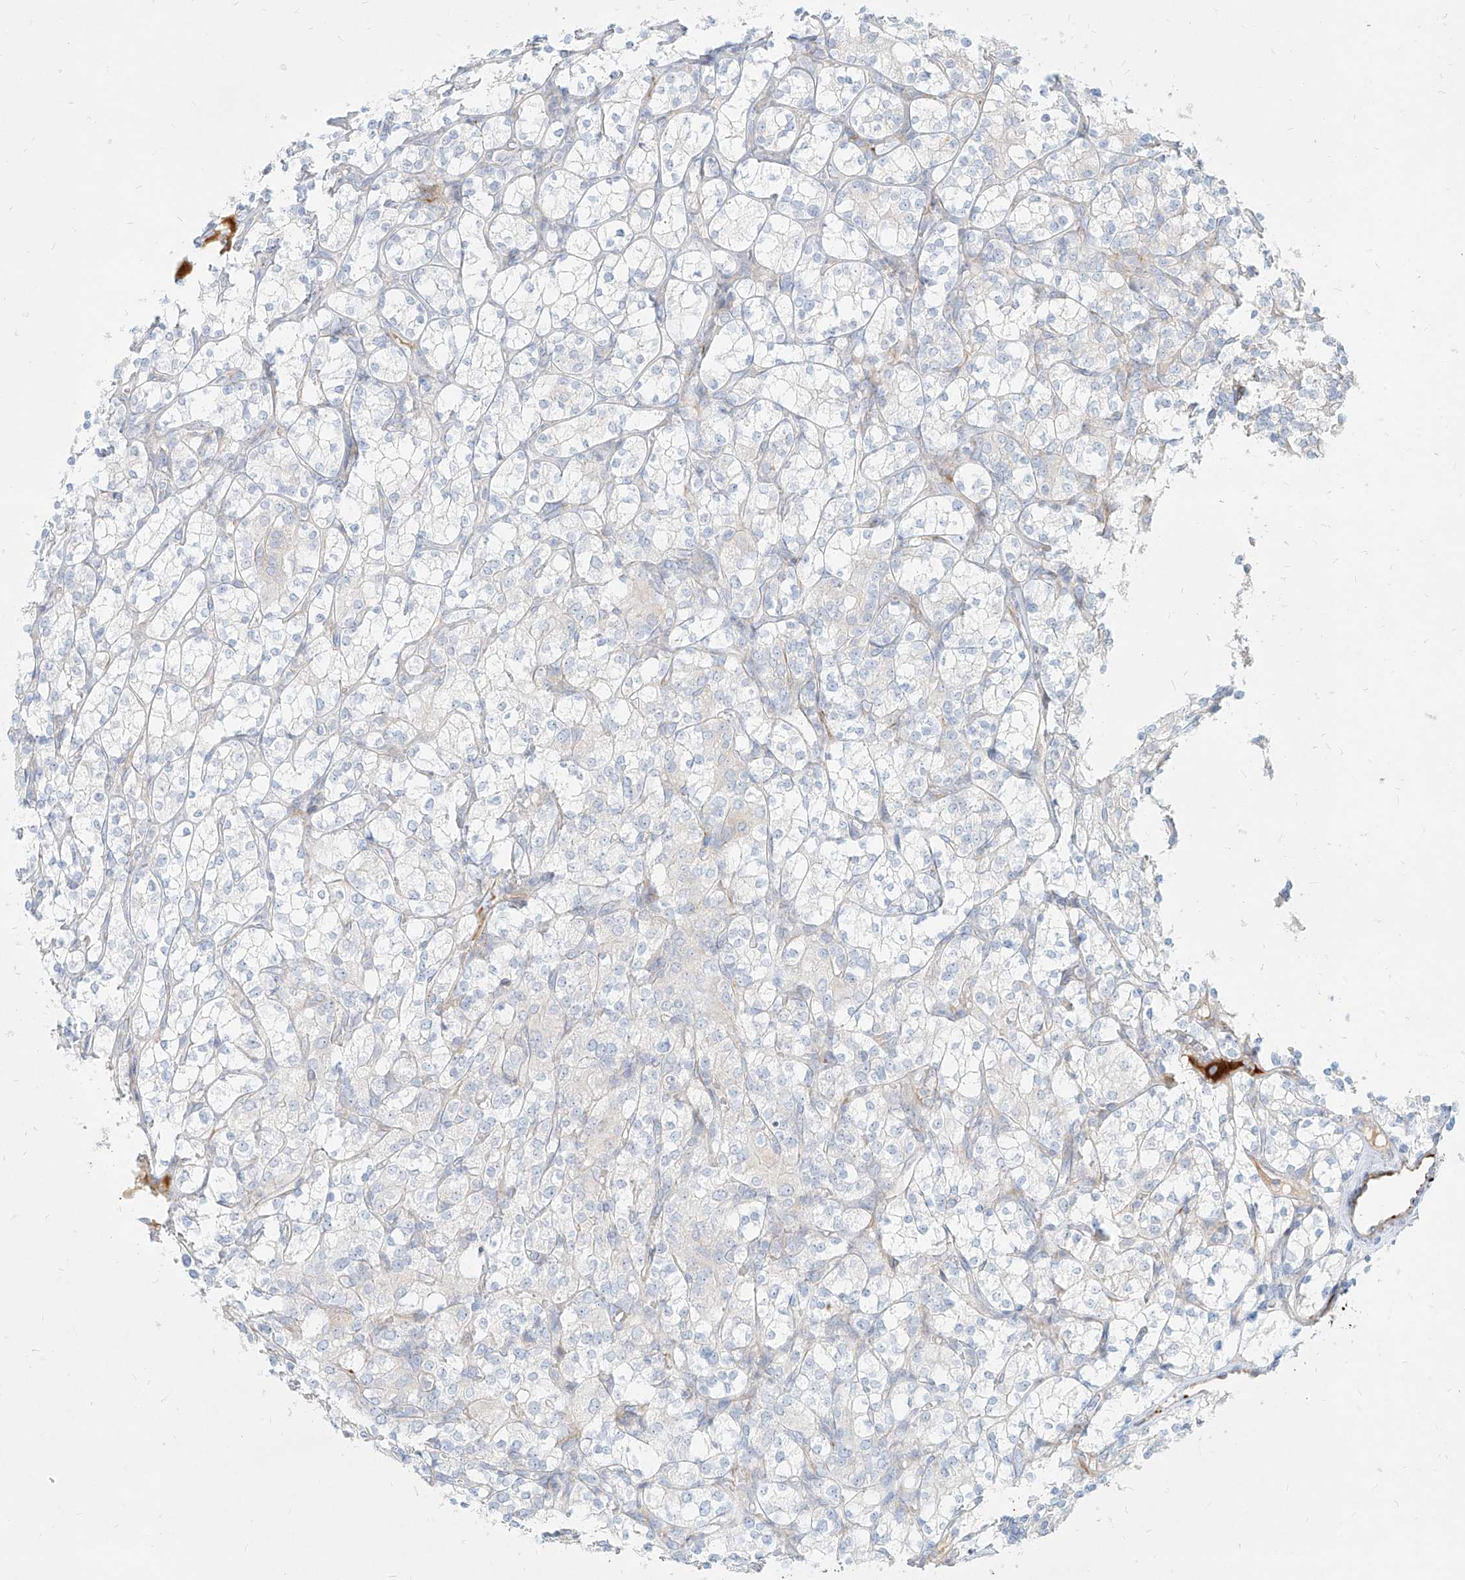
{"staining": {"intensity": "negative", "quantity": "none", "location": "none"}, "tissue": "renal cancer", "cell_type": "Tumor cells", "image_type": "cancer", "snomed": [{"axis": "morphology", "description": "Adenocarcinoma, NOS"}, {"axis": "topography", "description": "Kidney"}], "caption": "DAB (3,3'-diaminobenzidine) immunohistochemical staining of renal cancer (adenocarcinoma) reveals no significant expression in tumor cells.", "gene": "MTX2", "patient": {"sex": "male", "age": 77}}